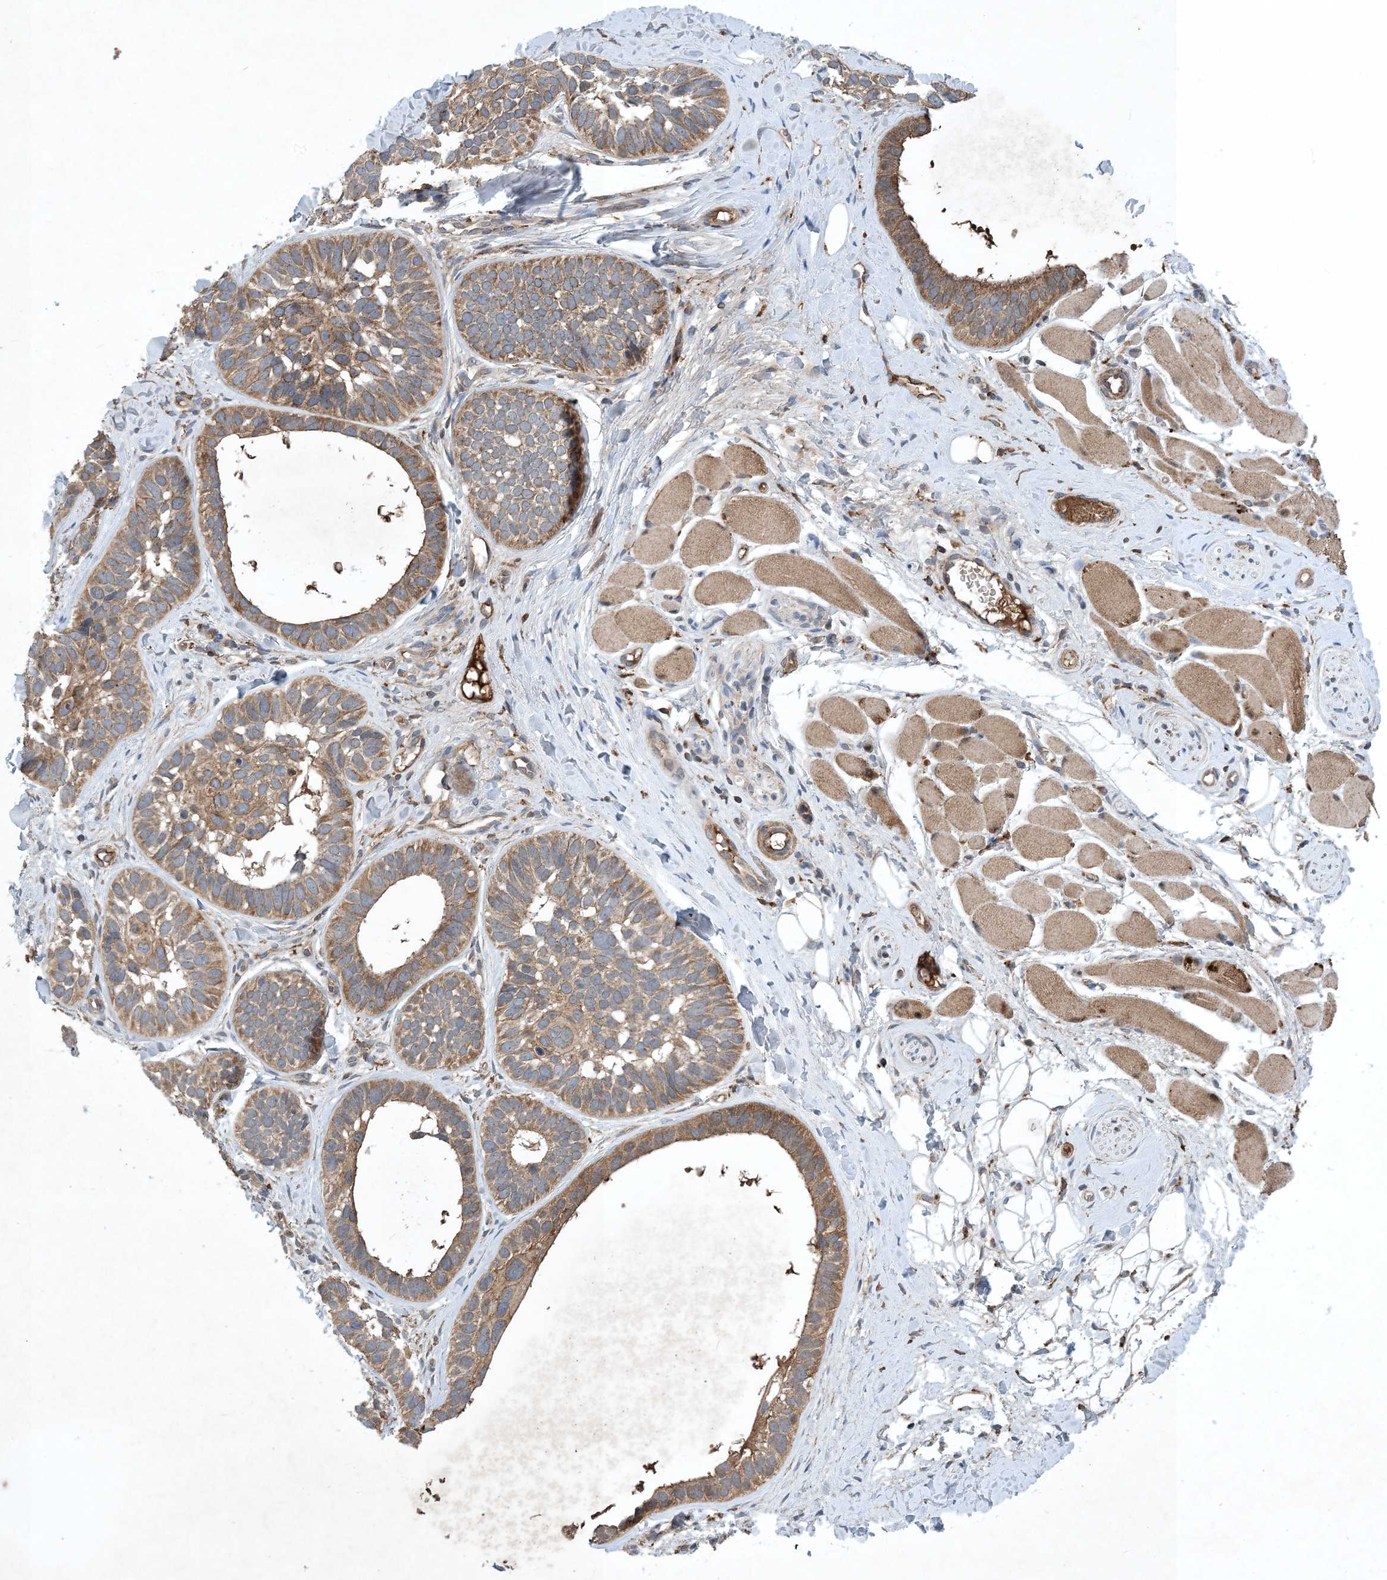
{"staining": {"intensity": "moderate", "quantity": ">75%", "location": "cytoplasmic/membranous"}, "tissue": "skin cancer", "cell_type": "Tumor cells", "image_type": "cancer", "snomed": [{"axis": "morphology", "description": "Basal cell carcinoma"}, {"axis": "topography", "description": "Skin"}], "caption": "IHC staining of skin cancer (basal cell carcinoma), which displays medium levels of moderate cytoplasmic/membranous positivity in approximately >75% of tumor cells indicating moderate cytoplasmic/membranous protein staining. The staining was performed using DAB (3,3'-diaminobenzidine) (brown) for protein detection and nuclei were counterstained in hematoxylin (blue).", "gene": "STK19", "patient": {"sex": "male", "age": 62}}